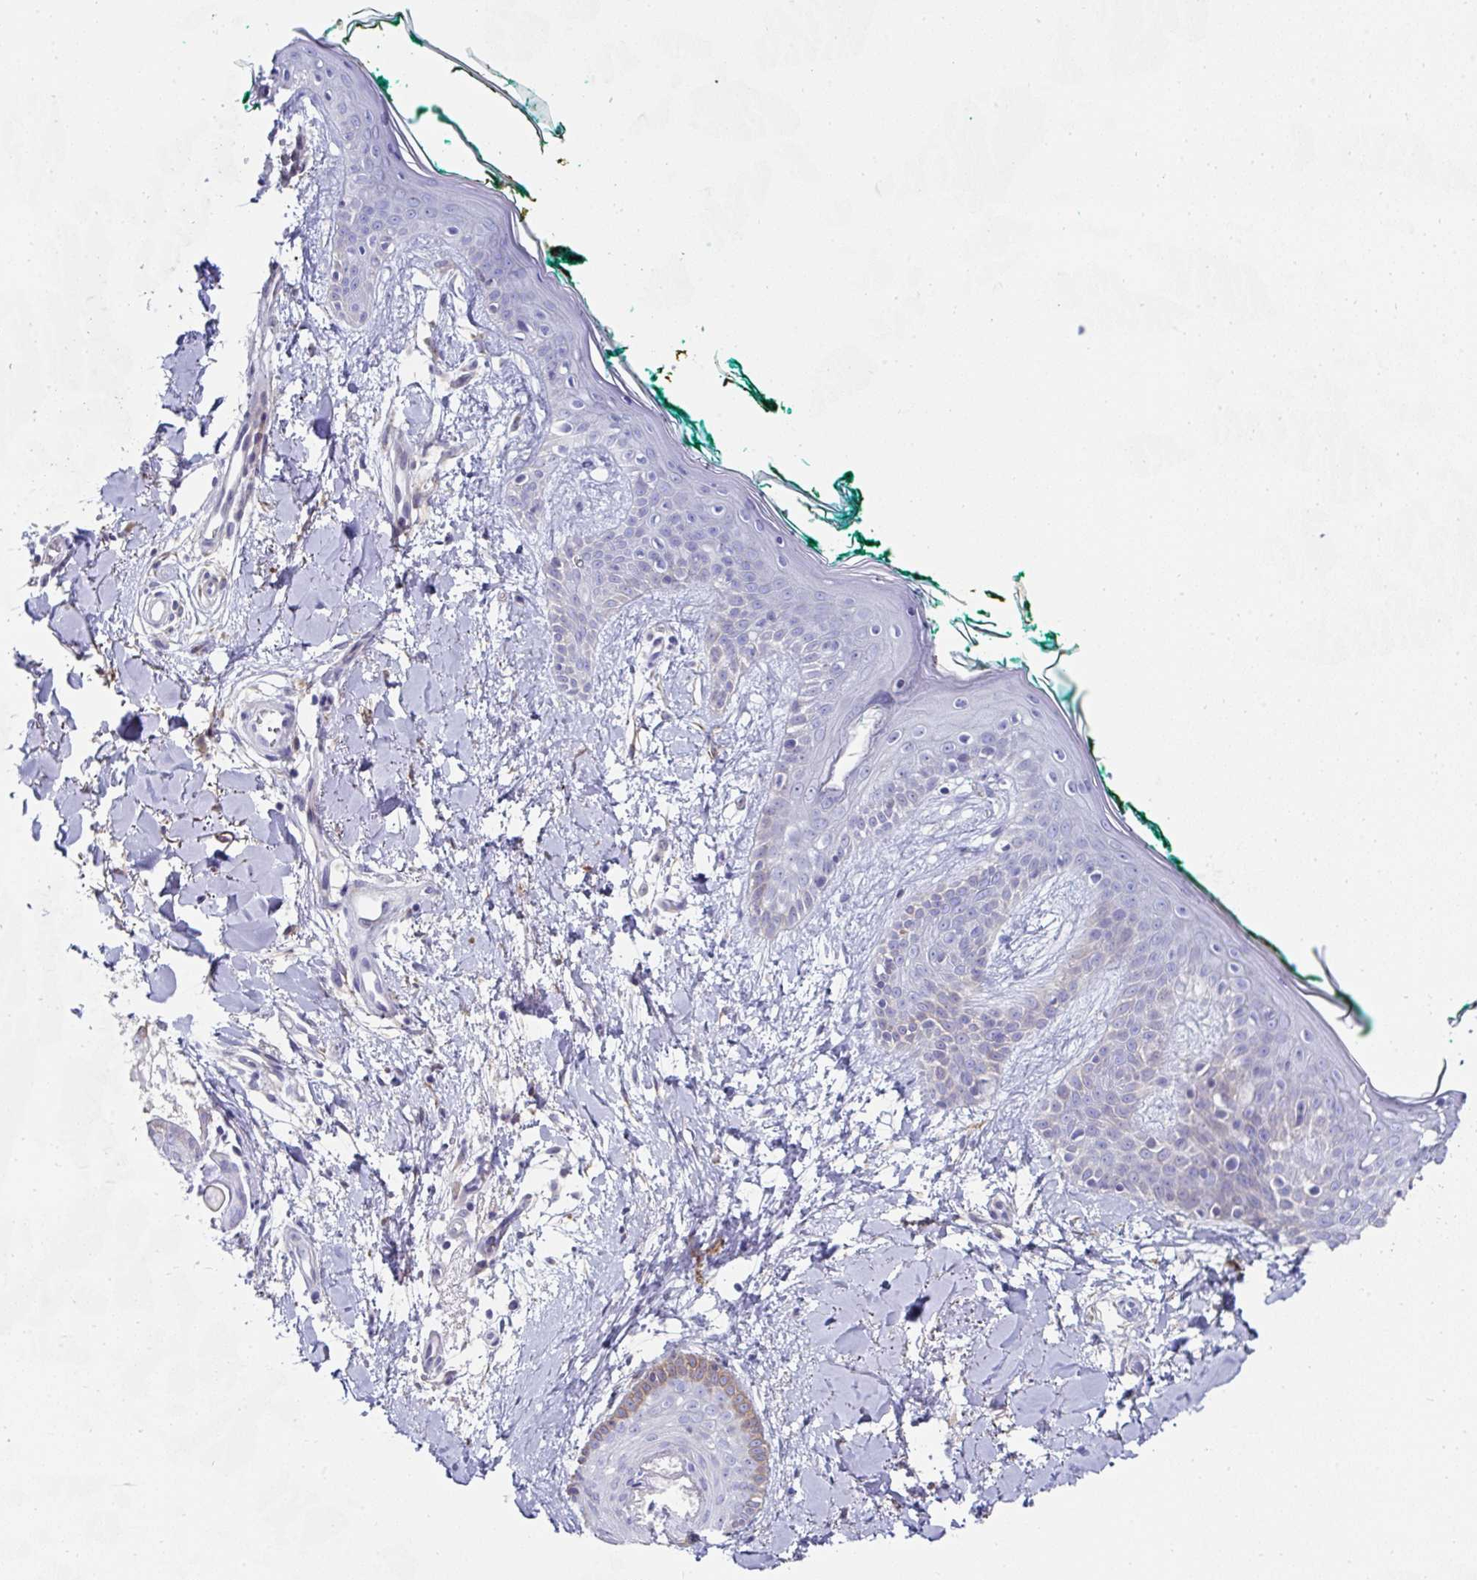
{"staining": {"intensity": "weak", "quantity": "<25%", "location": "cytoplasmic/membranous"}, "tissue": "skin", "cell_type": "Fibroblasts", "image_type": "normal", "snomed": [{"axis": "morphology", "description": "Normal tissue, NOS"}, {"axis": "topography", "description": "Skin"}], "caption": "Protein analysis of unremarkable skin shows no significant positivity in fibroblasts. (Stains: DAB IHC with hematoxylin counter stain, Microscopy: brightfield microscopy at high magnification).", "gene": "FBXL13", "patient": {"sex": "female", "age": 34}}